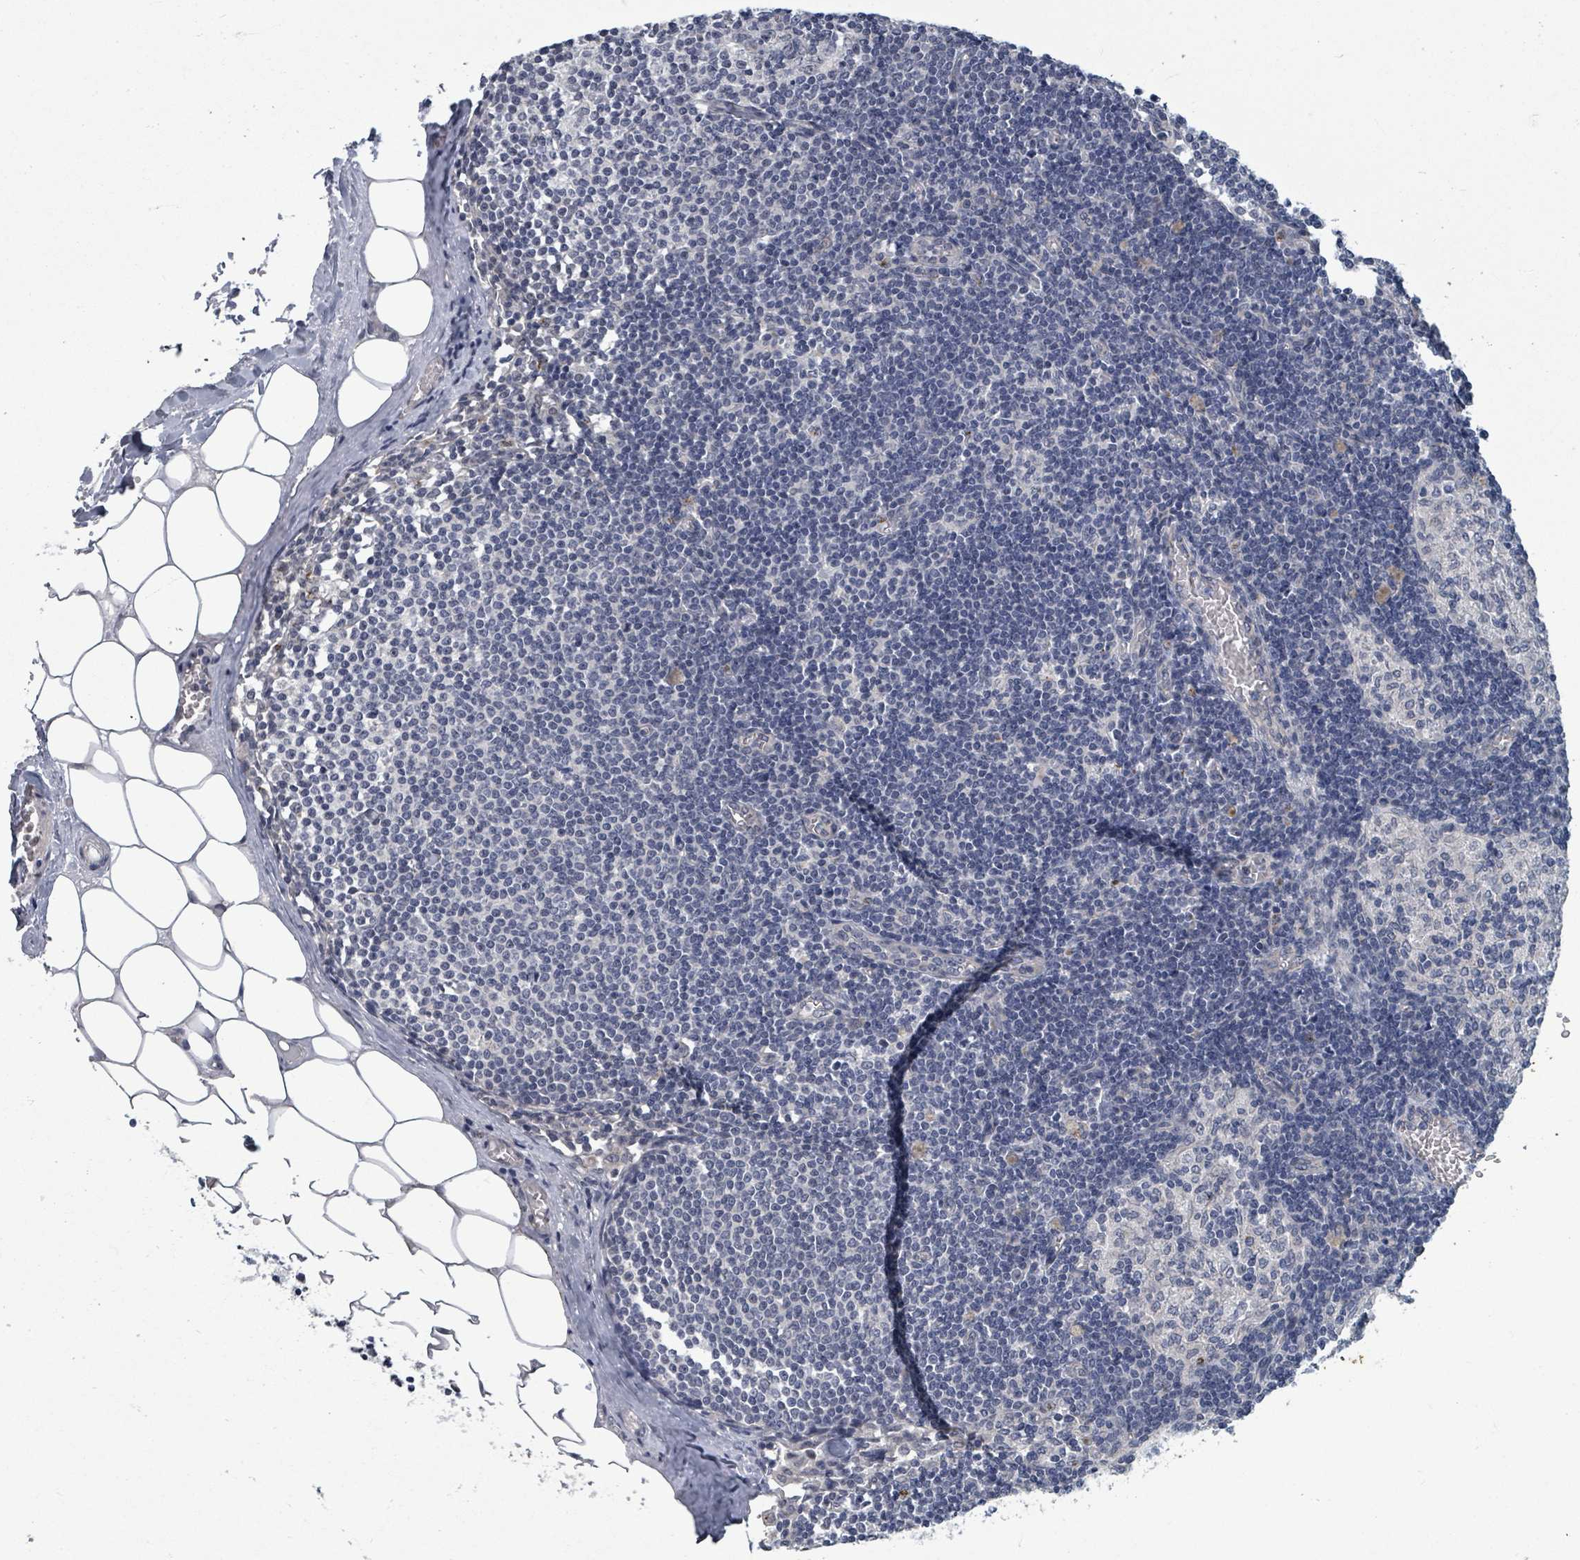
{"staining": {"intensity": "negative", "quantity": "none", "location": "none"}, "tissue": "lymph node", "cell_type": "Germinal center cells", "image_type": "normal", "snomed": [{"axis": "morphology", "description": "Normal tissue, NOS"}, {"axis": "topography", "description": "Lymph node"}], "caption": "Image shows no protein positivity in germinal center cells of unremarkable lymph node.", "gene": "ASB12", "patient": {"sex": "female", "age": 42}}